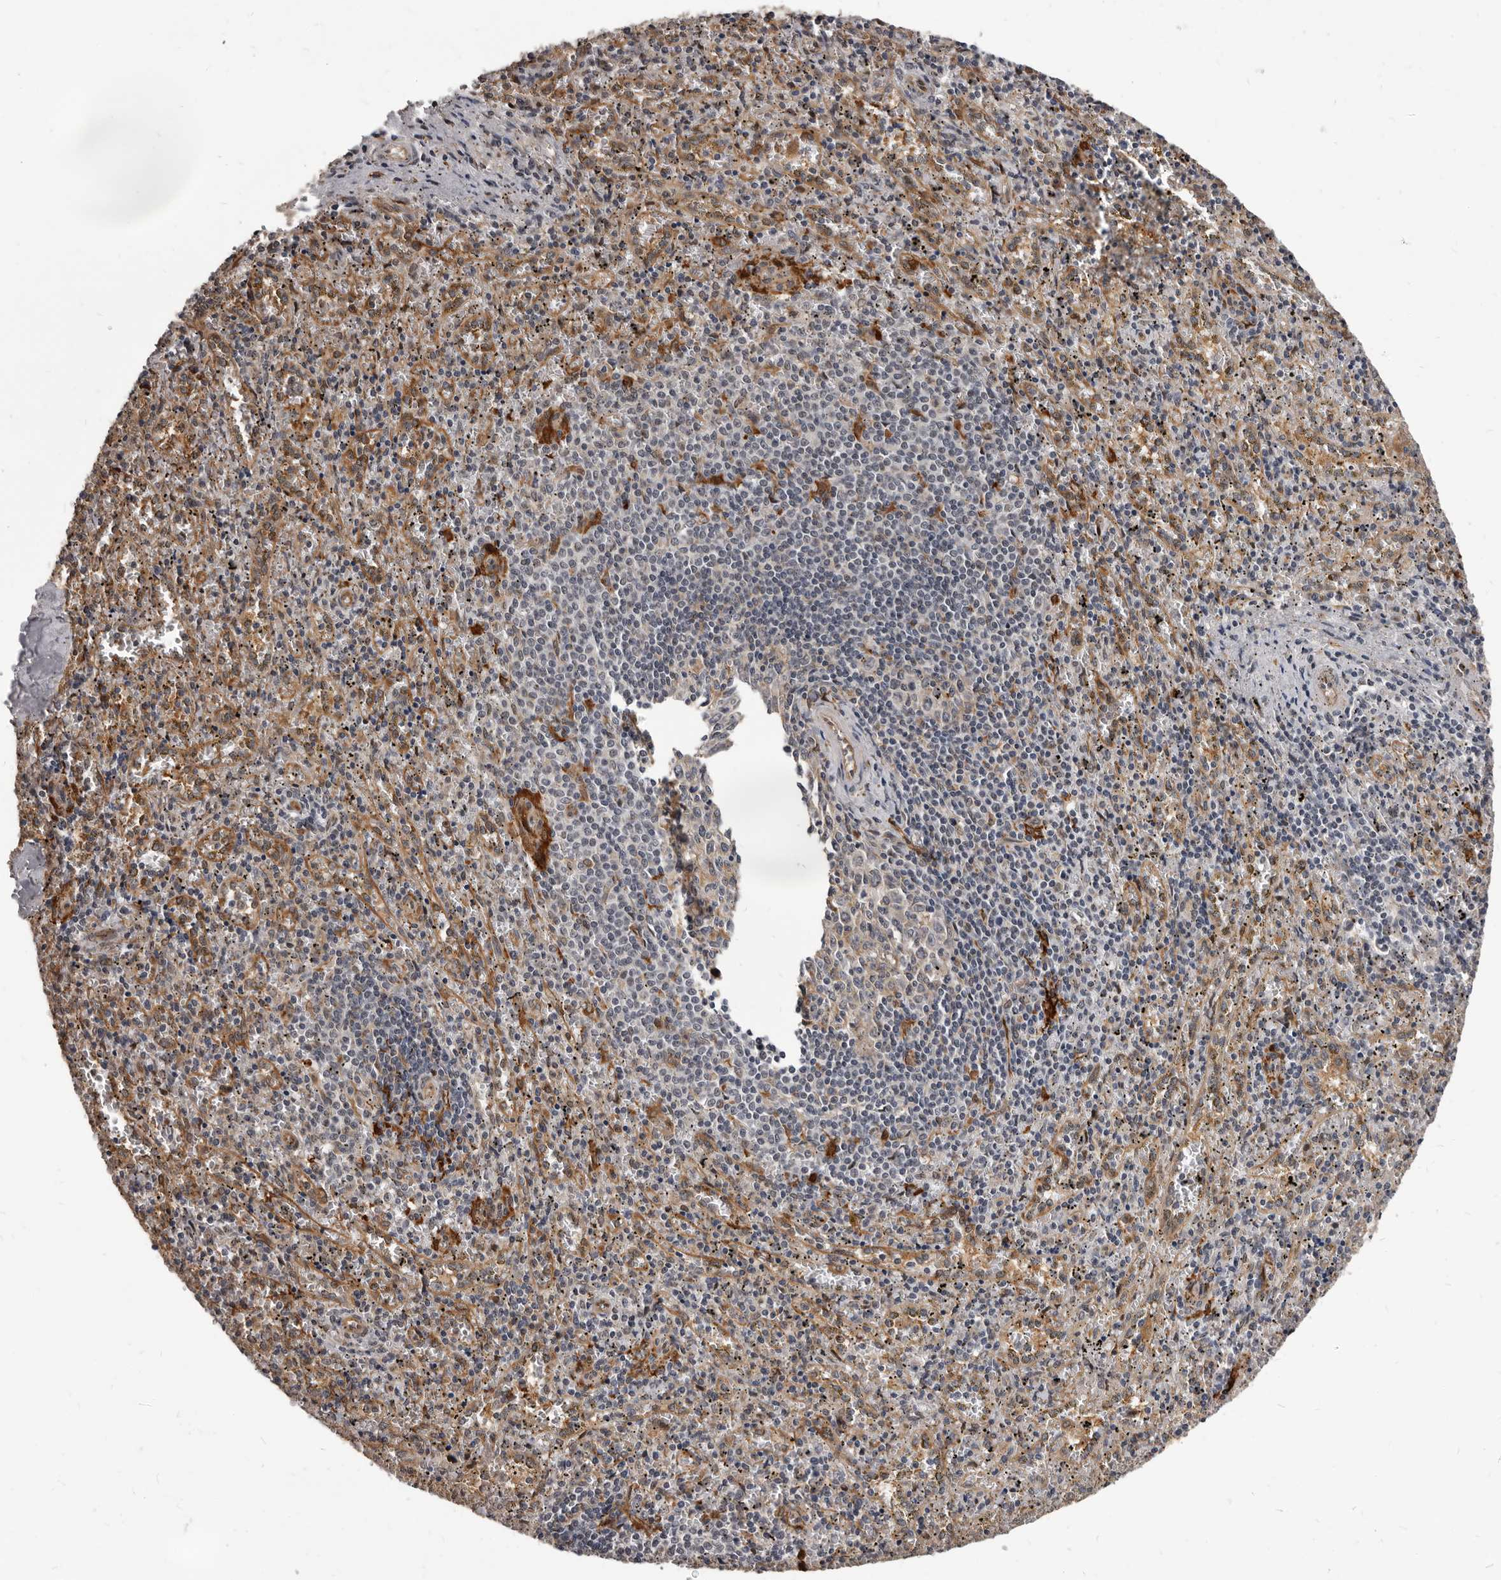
{"staining": {"intensity": "negative", "quantity": "none", "location": "none"}, "tissue": "spleen", "cell_type": "Cells in red pulp", "image_type": "normal", "snomed": [{"axis": "morphology", "description": "Normal tissue, NOS"}, {"axis": "topography", "description": "Spleen"}], "caption": "This is a image of IHC staining of unremarkable spleen, which shows no staining in cells in red pulp.", "gene": "ADAMTS20", "patient": {"sex": "male", "age": 11}}